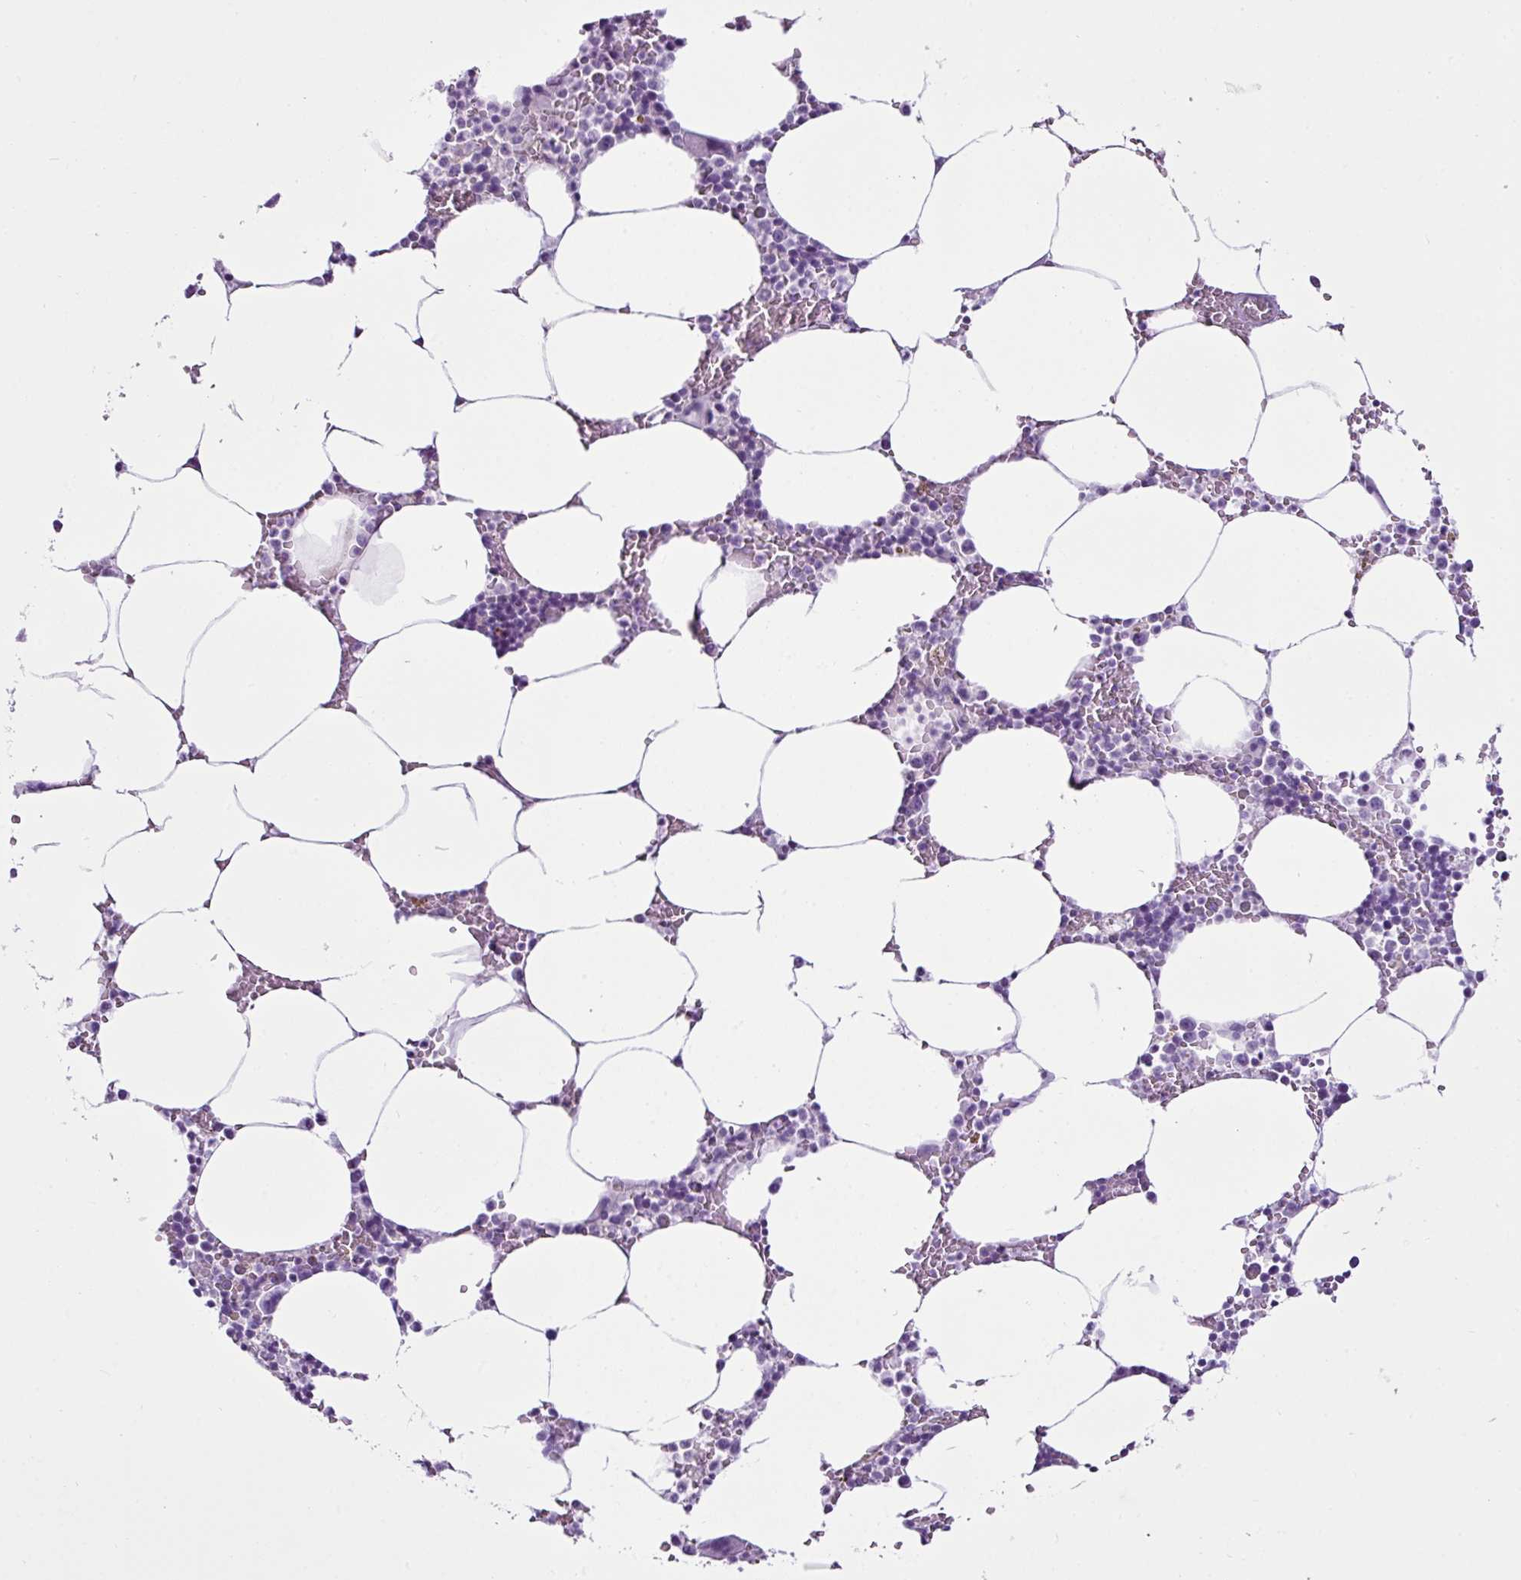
{"staining": {"intensity": "negative", "quantity": "none", "location": "none"}, "tissue": "bone marrow", "cell_type": "Hematopoietic cells", "image_type": "normal", "snomed": [{"axis": "morphology", "description": "Normal tissue, NOS"}, {"axis": "topography", "description": "Bone marrow"}], "caption": "DAB immunohistochemical staining of unremarkable human bone marrow displays no significant expression in hematopoietic cells. (Stains: DAB (3,3'-diaminobenzidine) immunohistochemistry (IHC) with hematoxylin counter stain, Microscopy: brightfield microscopy at high magnification).", "gene": "LILRB4", "patient": {"sex": "male", "age": 70}}